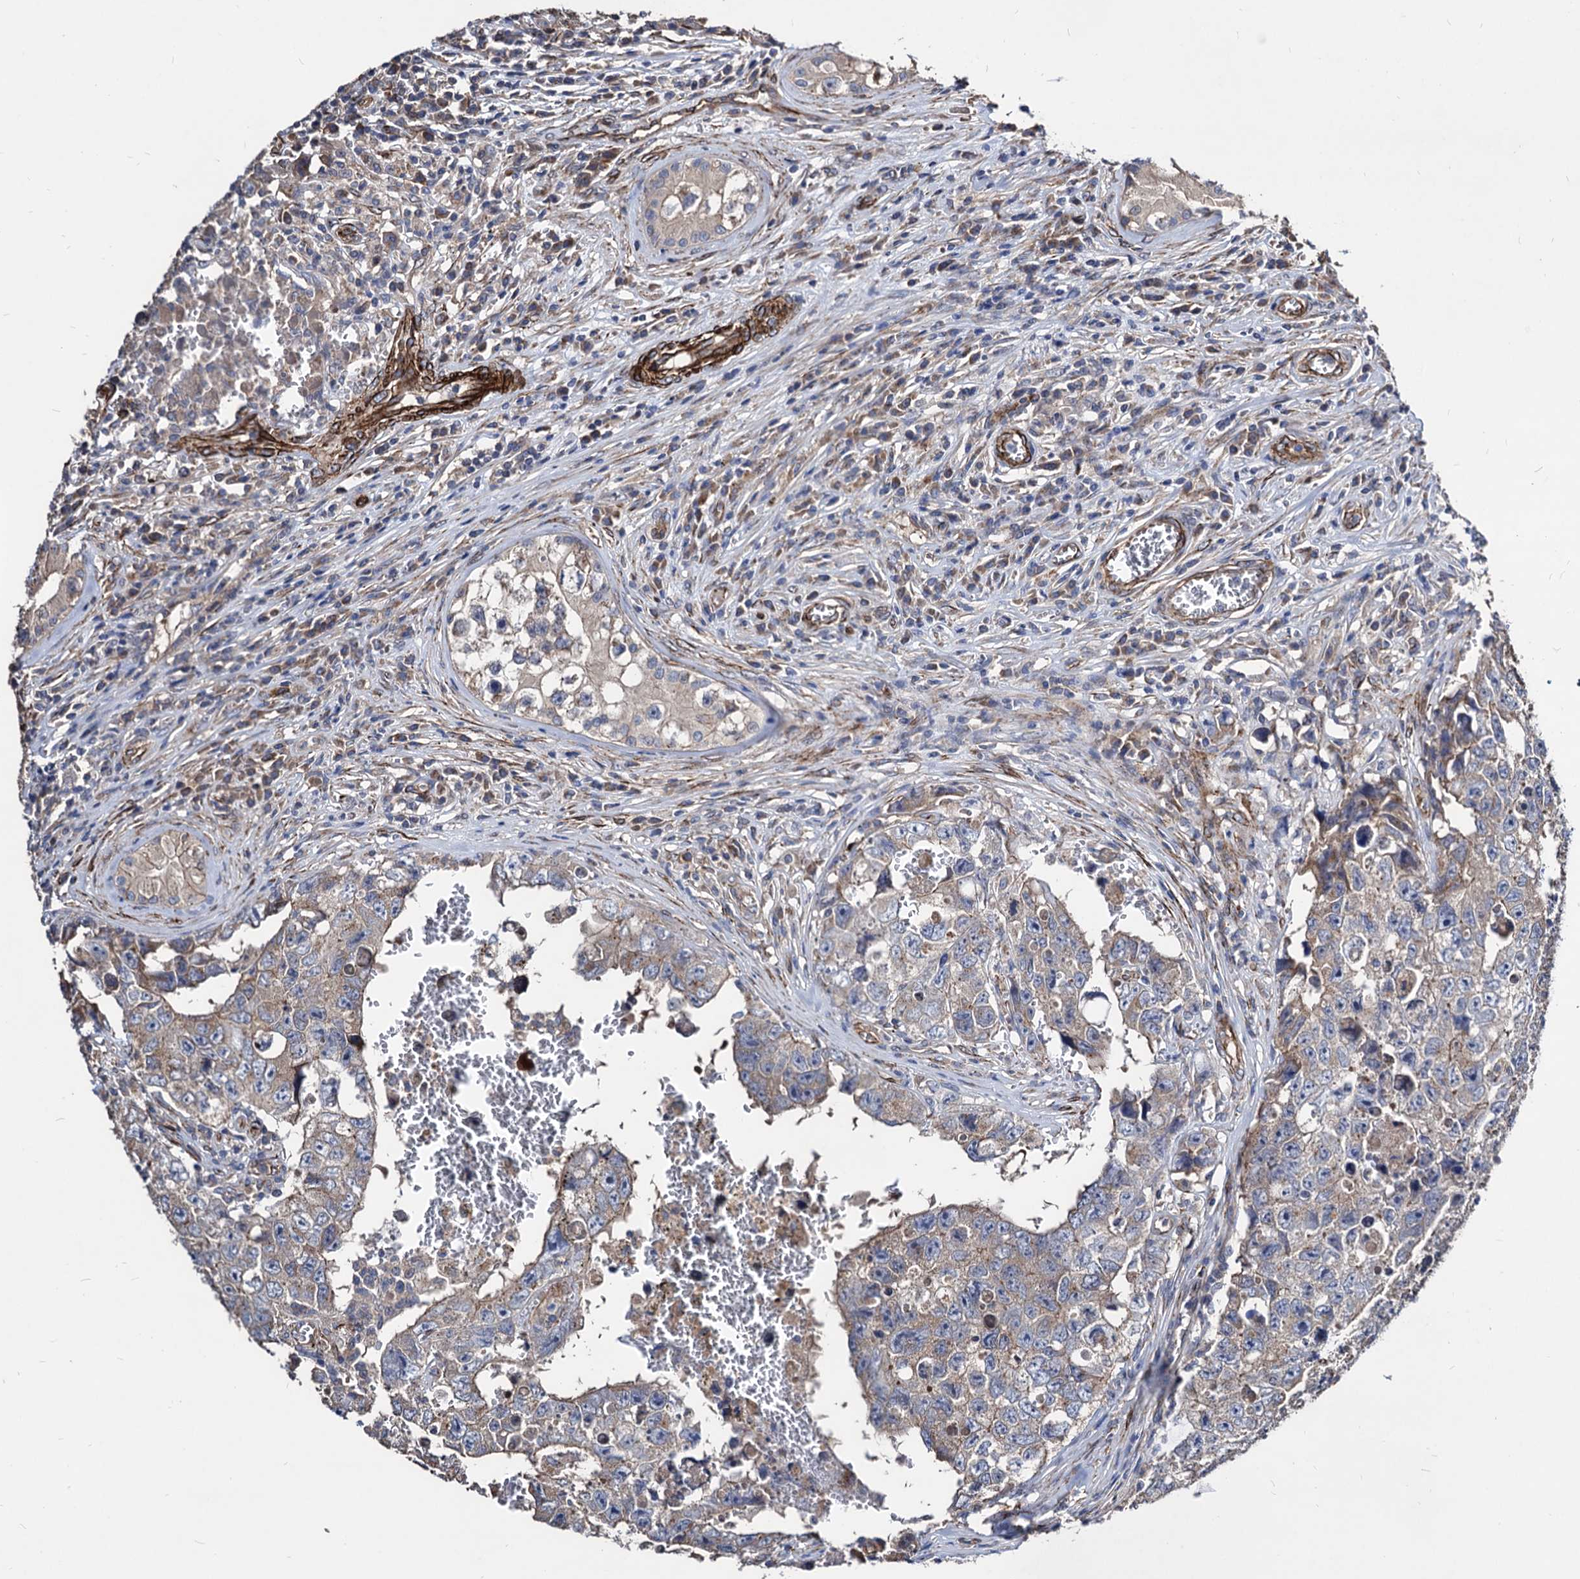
{"staining": {"intensity": "weak", "quantity": "<25%", "location": "cytoplasmic/membranous"}, "tissue": "testis cancer", "cell_type": "Tumor cells", "image_type": "cancer", "snomed": [{"axis": "morphology", "description": "Carcinoma, Embryonal, NOS"}, {"axis": "topography", "description": "Testis"}], "caption": "IHC of testis cancer (embryonal carcinoma) displays no staining in tumor cells.", "gene": "WDR11", "patient": {"sex": "male", "age": 17}}